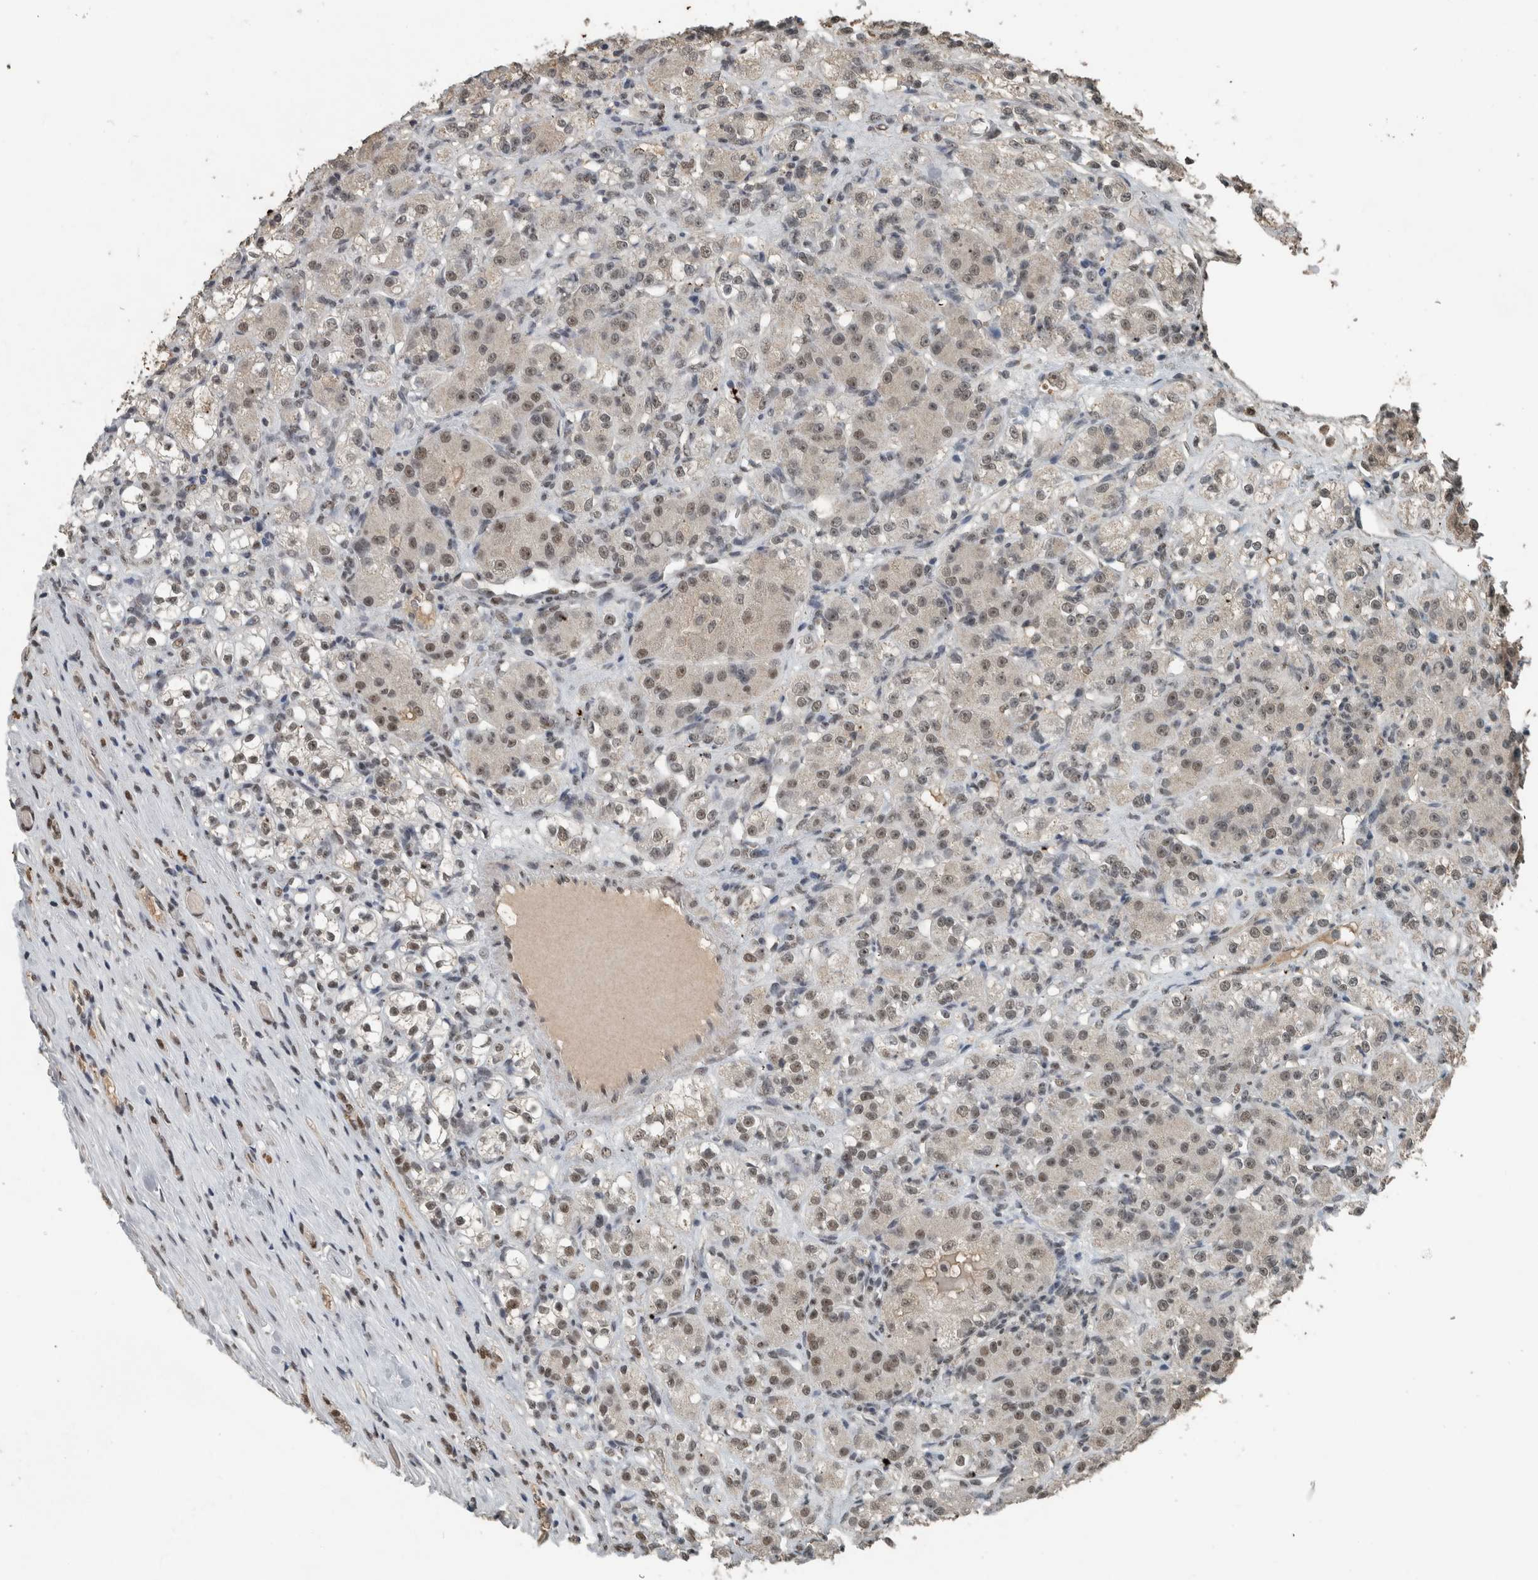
{"staining": {"intensity": "weak", "quantity": ">75%", "location": "nuclear"}, "tissue": "renal cancer", "cell_type": "Tumor cells", "image_type": "cancer", "snomed": [{"axis": "morphology", "description": "Normal tissue, NOS"}, {"axis": "morphology", "description": "Adenocarcinoma, NOS"}, {"axis": "topography", "description": "Kidney"}], "caption": "Protein staining demonstrates weak nuclear positivity in about >75% of tumor cells in adenocarcinoma (renal).", "gene": "ZNF24", "patient": {"sex": "male", "age": 61}}